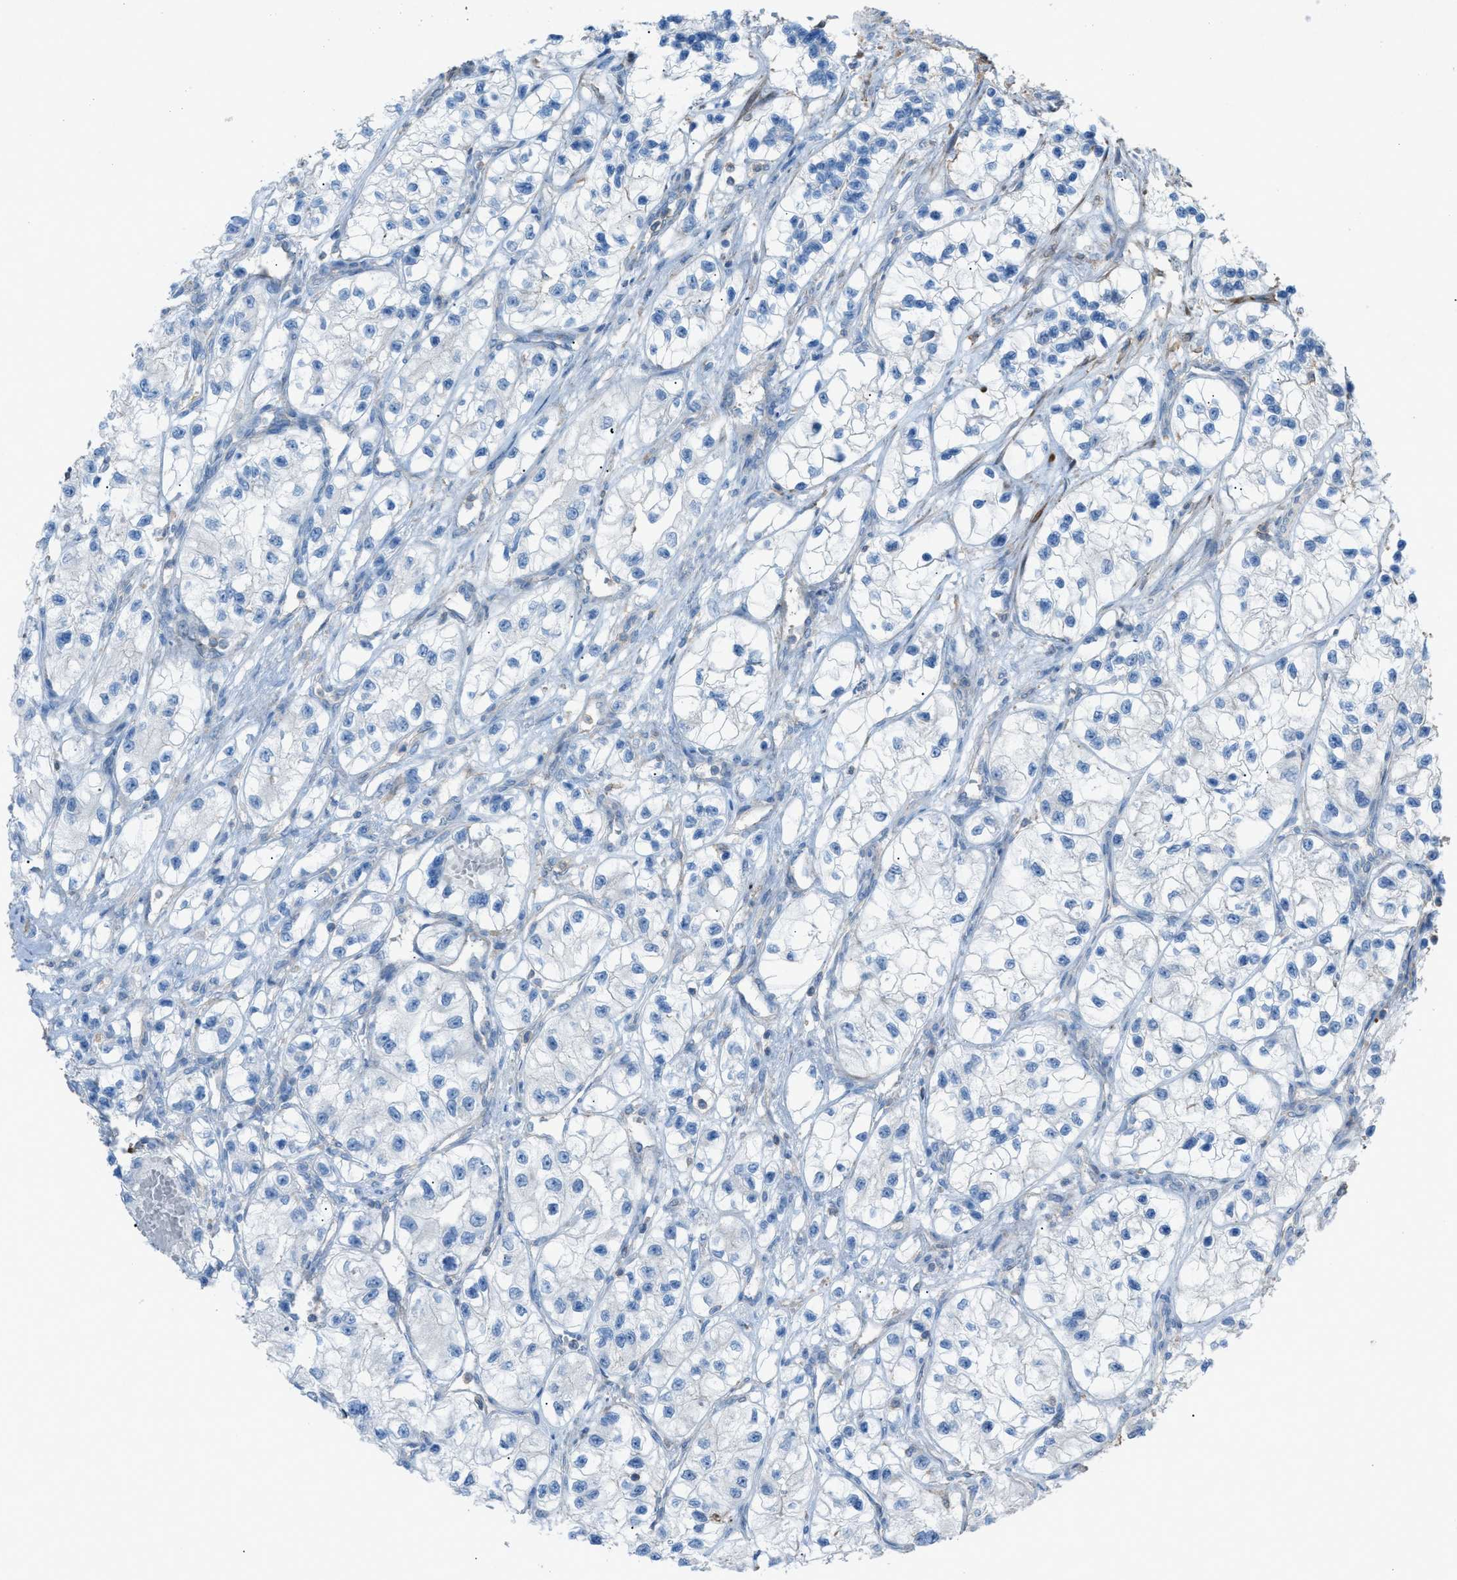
{"staining": {"intensity": "negative", "quantity": "none", "location": "none"}, "tissue": "renal cancer", "cell_type": "Tumor cells", "image_type": "cancer", "snomed": [{"axis": "morphology", "description": "Adenocarcinoma, NOS"}, {"axis": "topography", "description": "Kidney"}], "caption": "Human renal adenocarcinoma stained for a protein using IHC displays no staining in tumor cells.", "gene": "NCK2", "patient": {"sex": "female", "age": 57}}